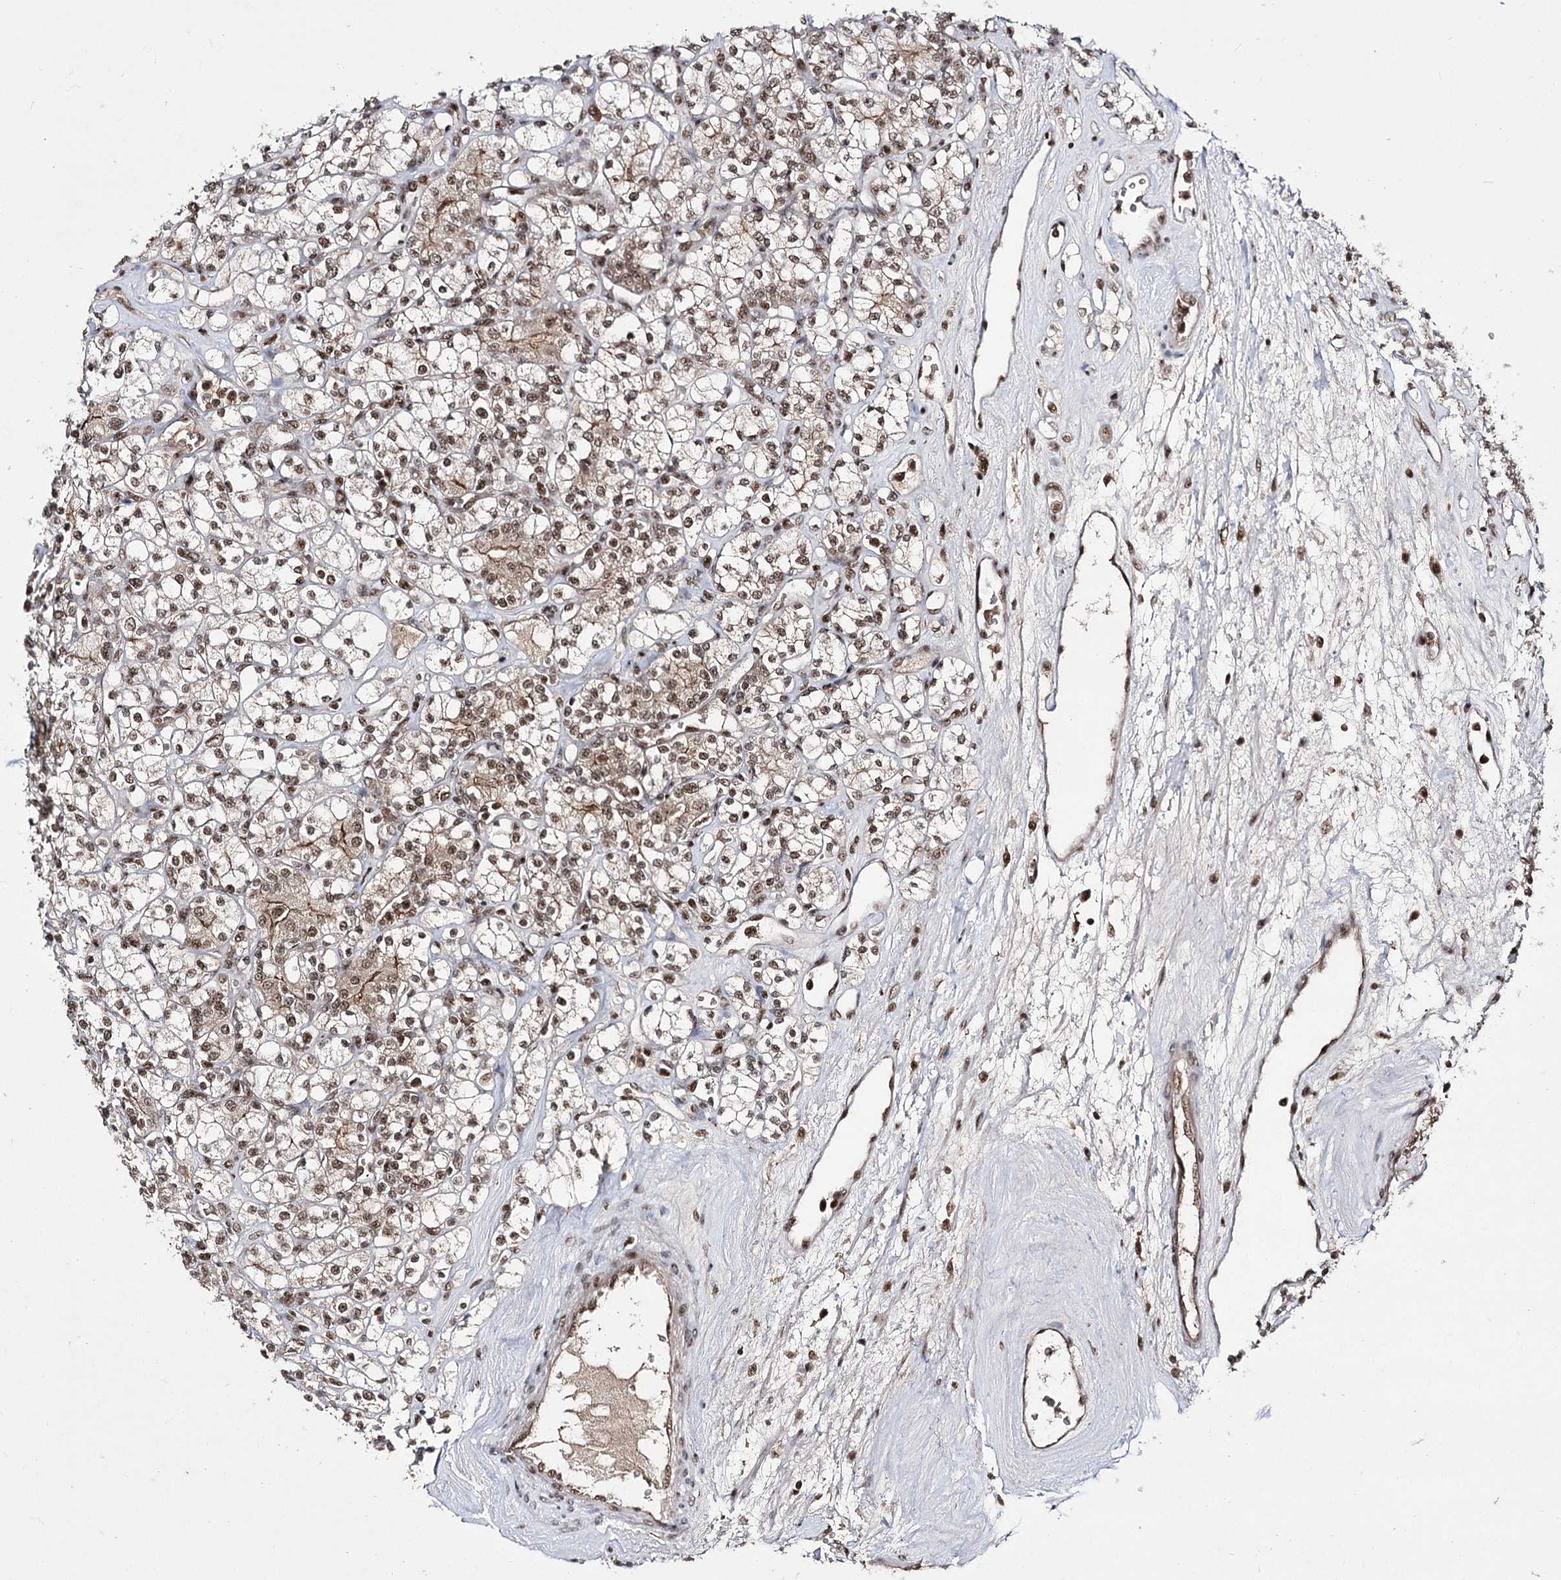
{"staining": {"intensity": "moderate", "quantity": ">75%", "location": "nuclear"}, "tissue": "renal cancer", "cell_type": "Tumor cells", "image_type": "cancer", "snomed": [{"axis": "morphology", "description": "Adenocarcinoma, NOS"}, {"axis": "topography", "description": "Kidney"}], "caption": "A micrograph showing moderate nuclear positivity in about >75% of tumor cells in renal cancer (adenocarcinoma), as visualized by brown immunohistochemical staining.", "gene": "PRPF40A", "patient": {"sex": "male", "age": 77}}